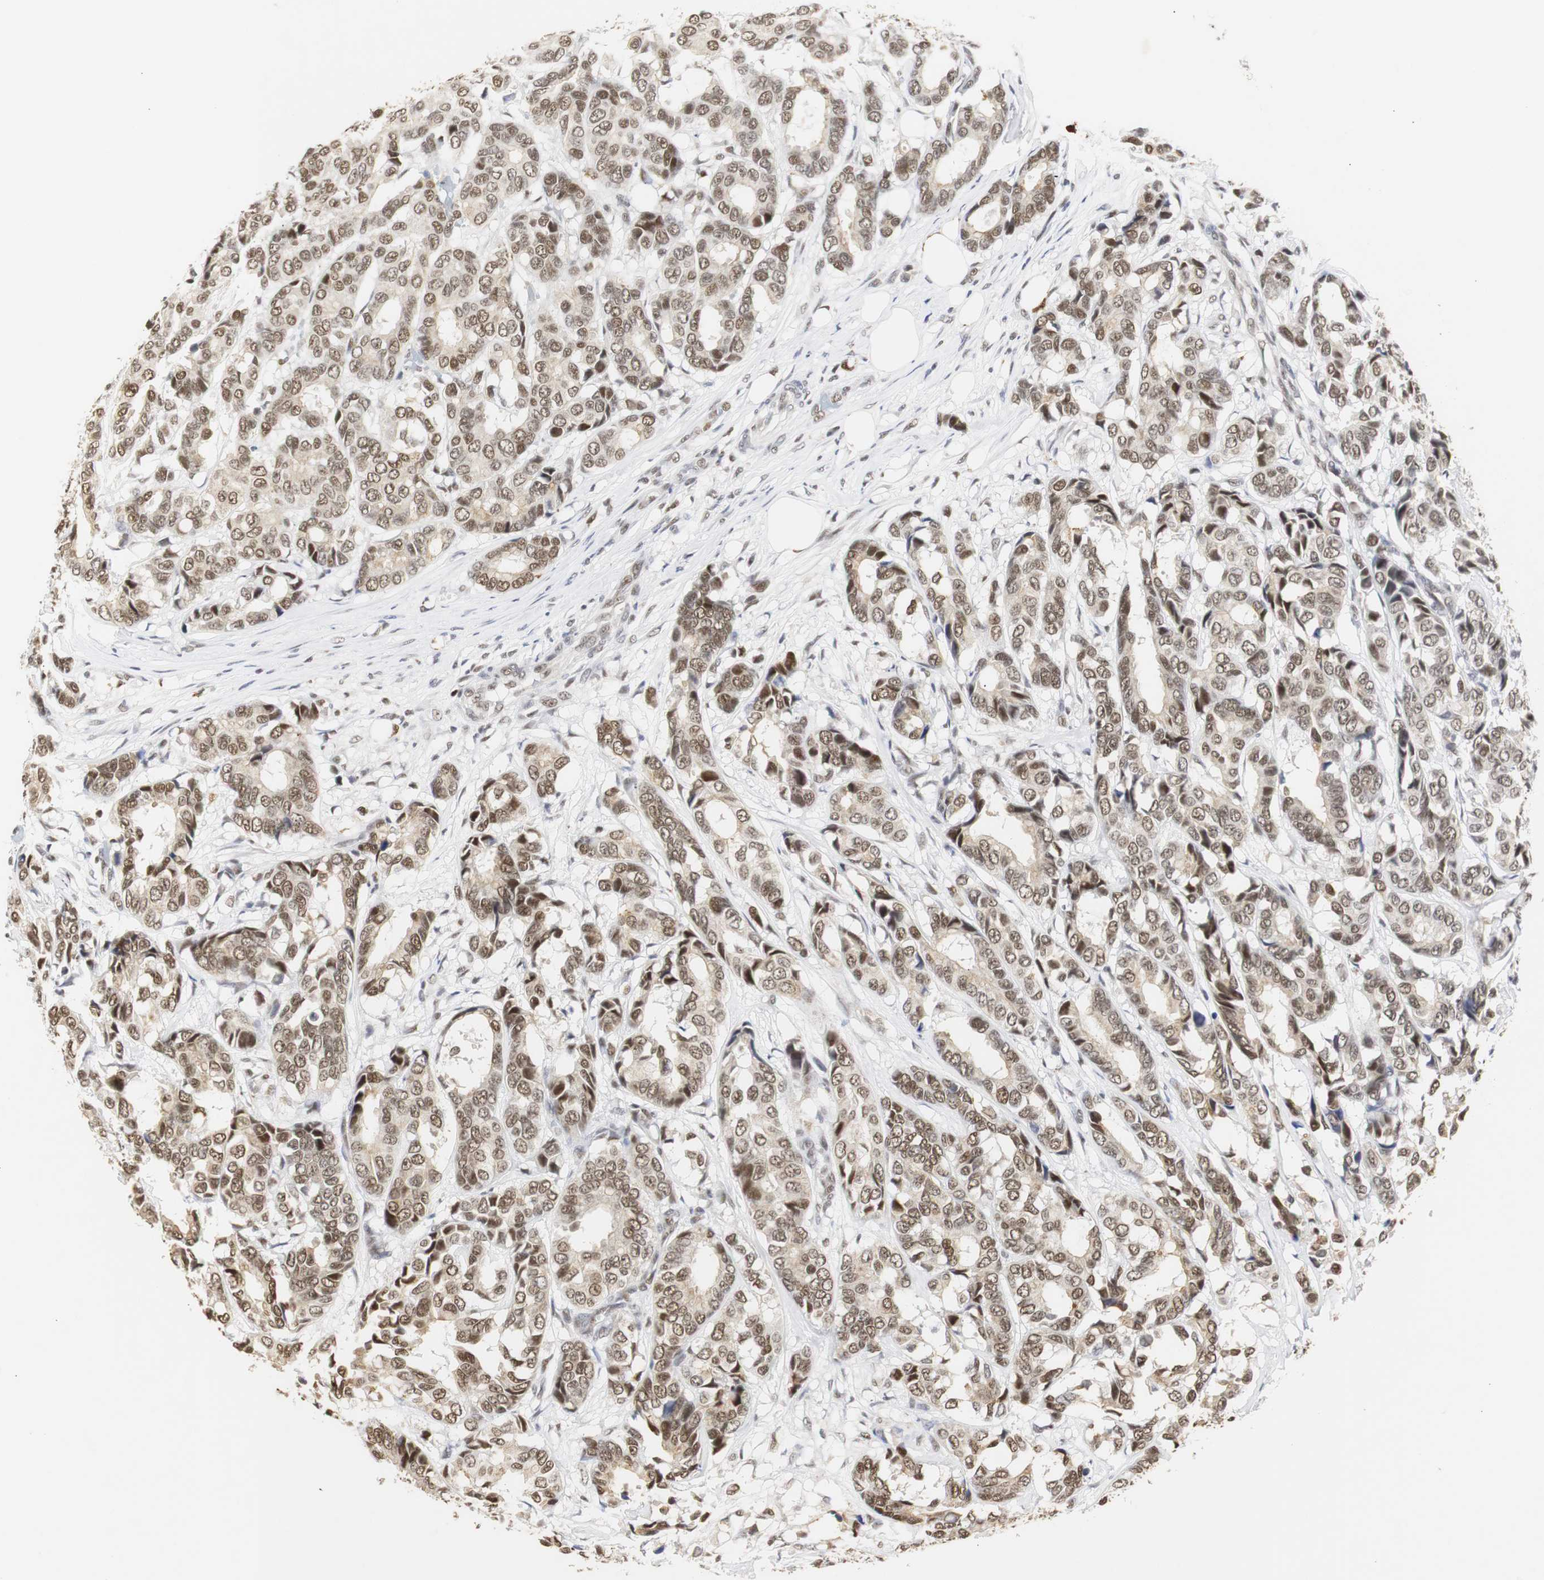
{"staining": {"intensity": "moderate", "quantity": ">75%", "location": "cytoplasmic/membranous,nuclear"}, "tissue": "breast cancer", "cell_type": "Tumor cells", "image_type": "cancer", "snomed": [{"axis": "morphology", "description": "Duct carcinoma"}, {"axis": "topography", "description": "Breast"}], "caption": "A brown stain labels moderate cytoplasmic/membranous and nuclear staining of a protein in intraductal carcinoma (breast) tumor cells.", "gene": "ZFC3H1", "patient": {"sex": "female", "age": 87}}